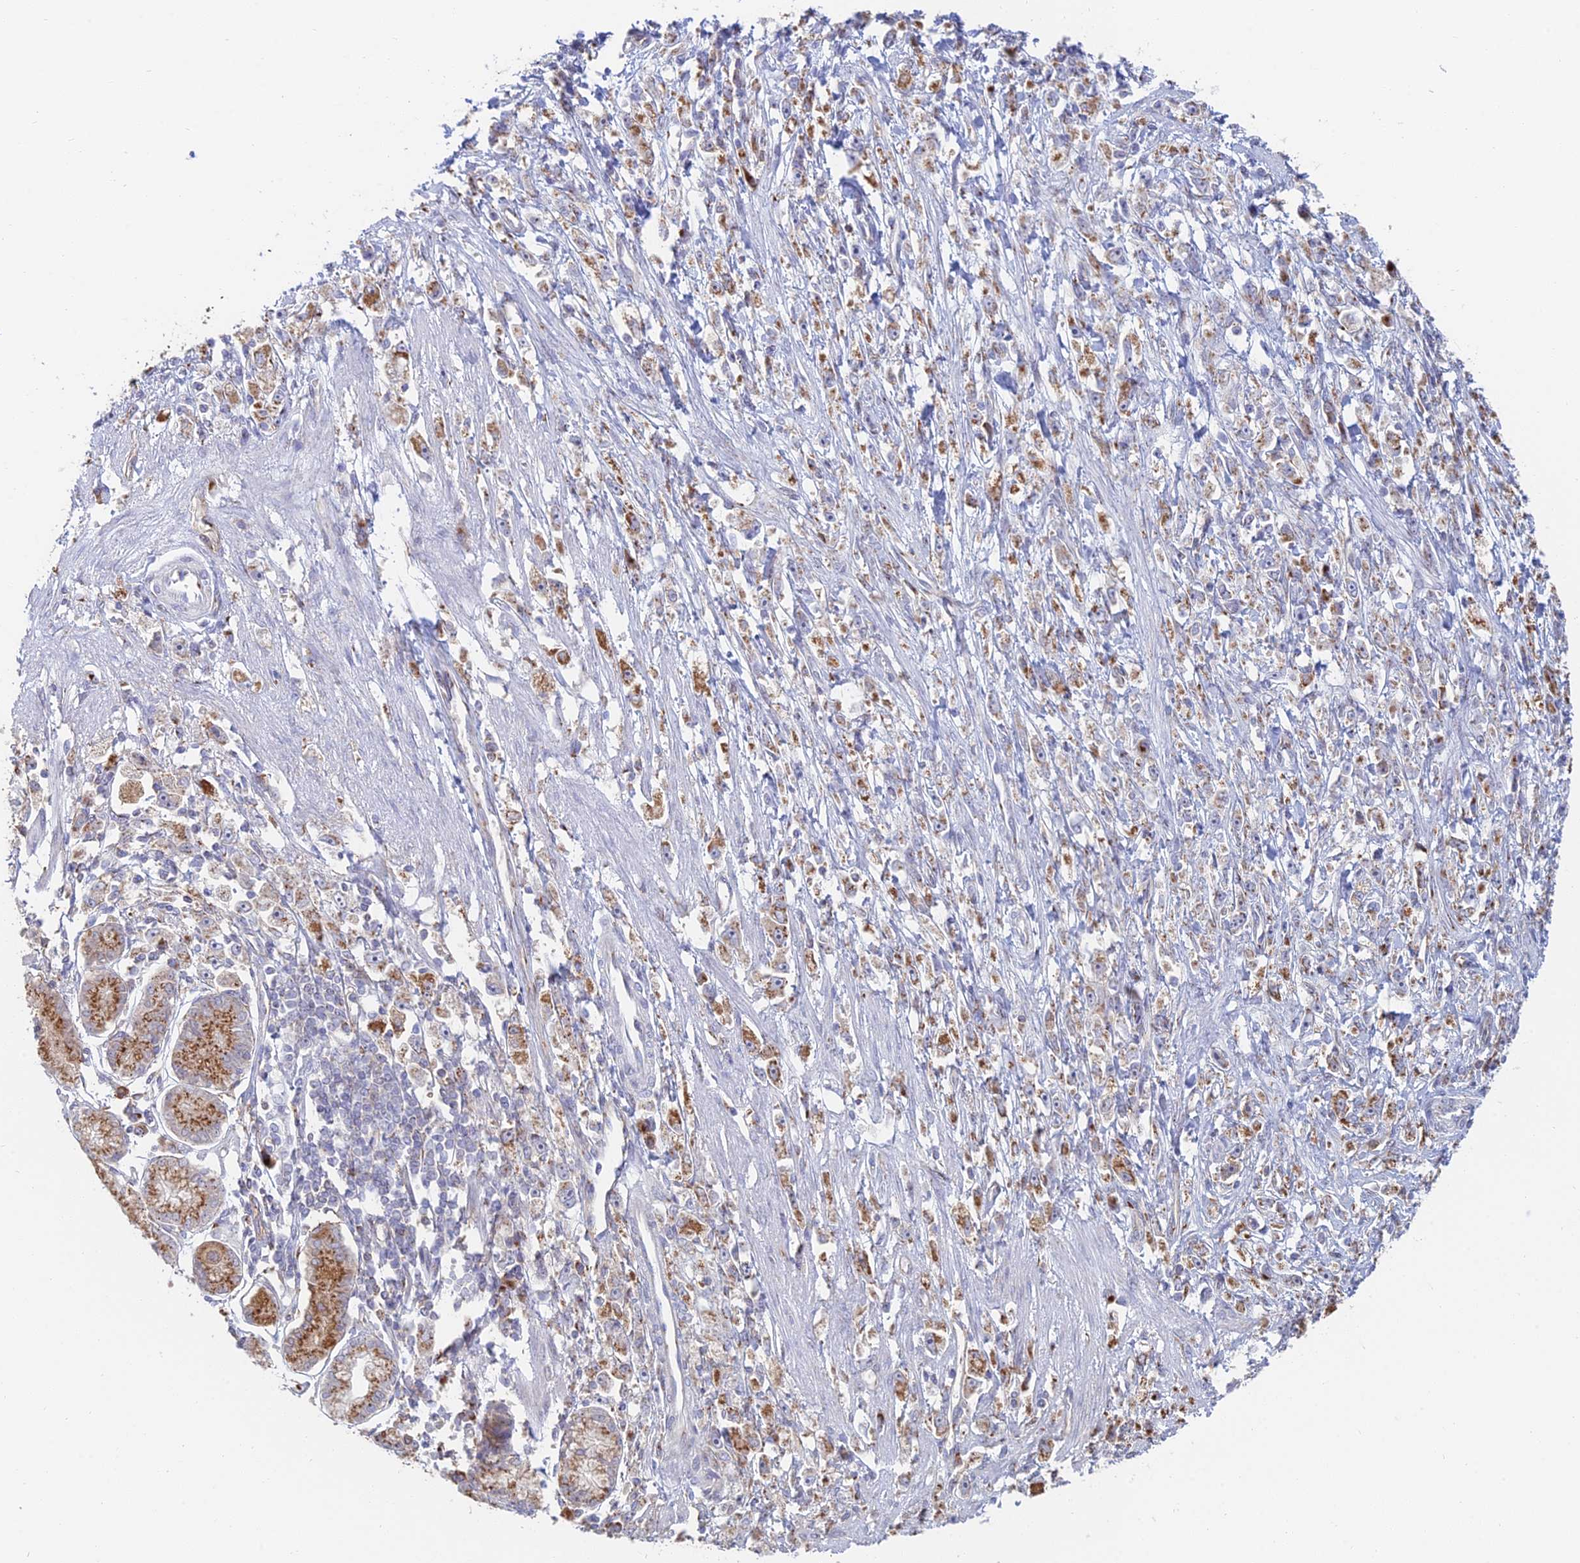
{"staining": {"intensity": "moderate", "quantity": ">75%", "location": "cytoplasmic/membranous"}, "tissue": "stomach cancer", "cell_type": "Tumor cells", "image_type": "cancer", "snomed": [{"axis": "morphology", "description": "Adenocarcinoma, NOS"}, {"axis": "topography", "description": "Stomach"}], "caption": "Stomach cancer (adenocarcinoma) tissue reveals moderate cytoplasmic/membranous positivity in about >75% of tumor cells, visualized by immunohistochemistry.", "gene": "HS2ST1", "patient": {"sex": "female", "age": 59}}